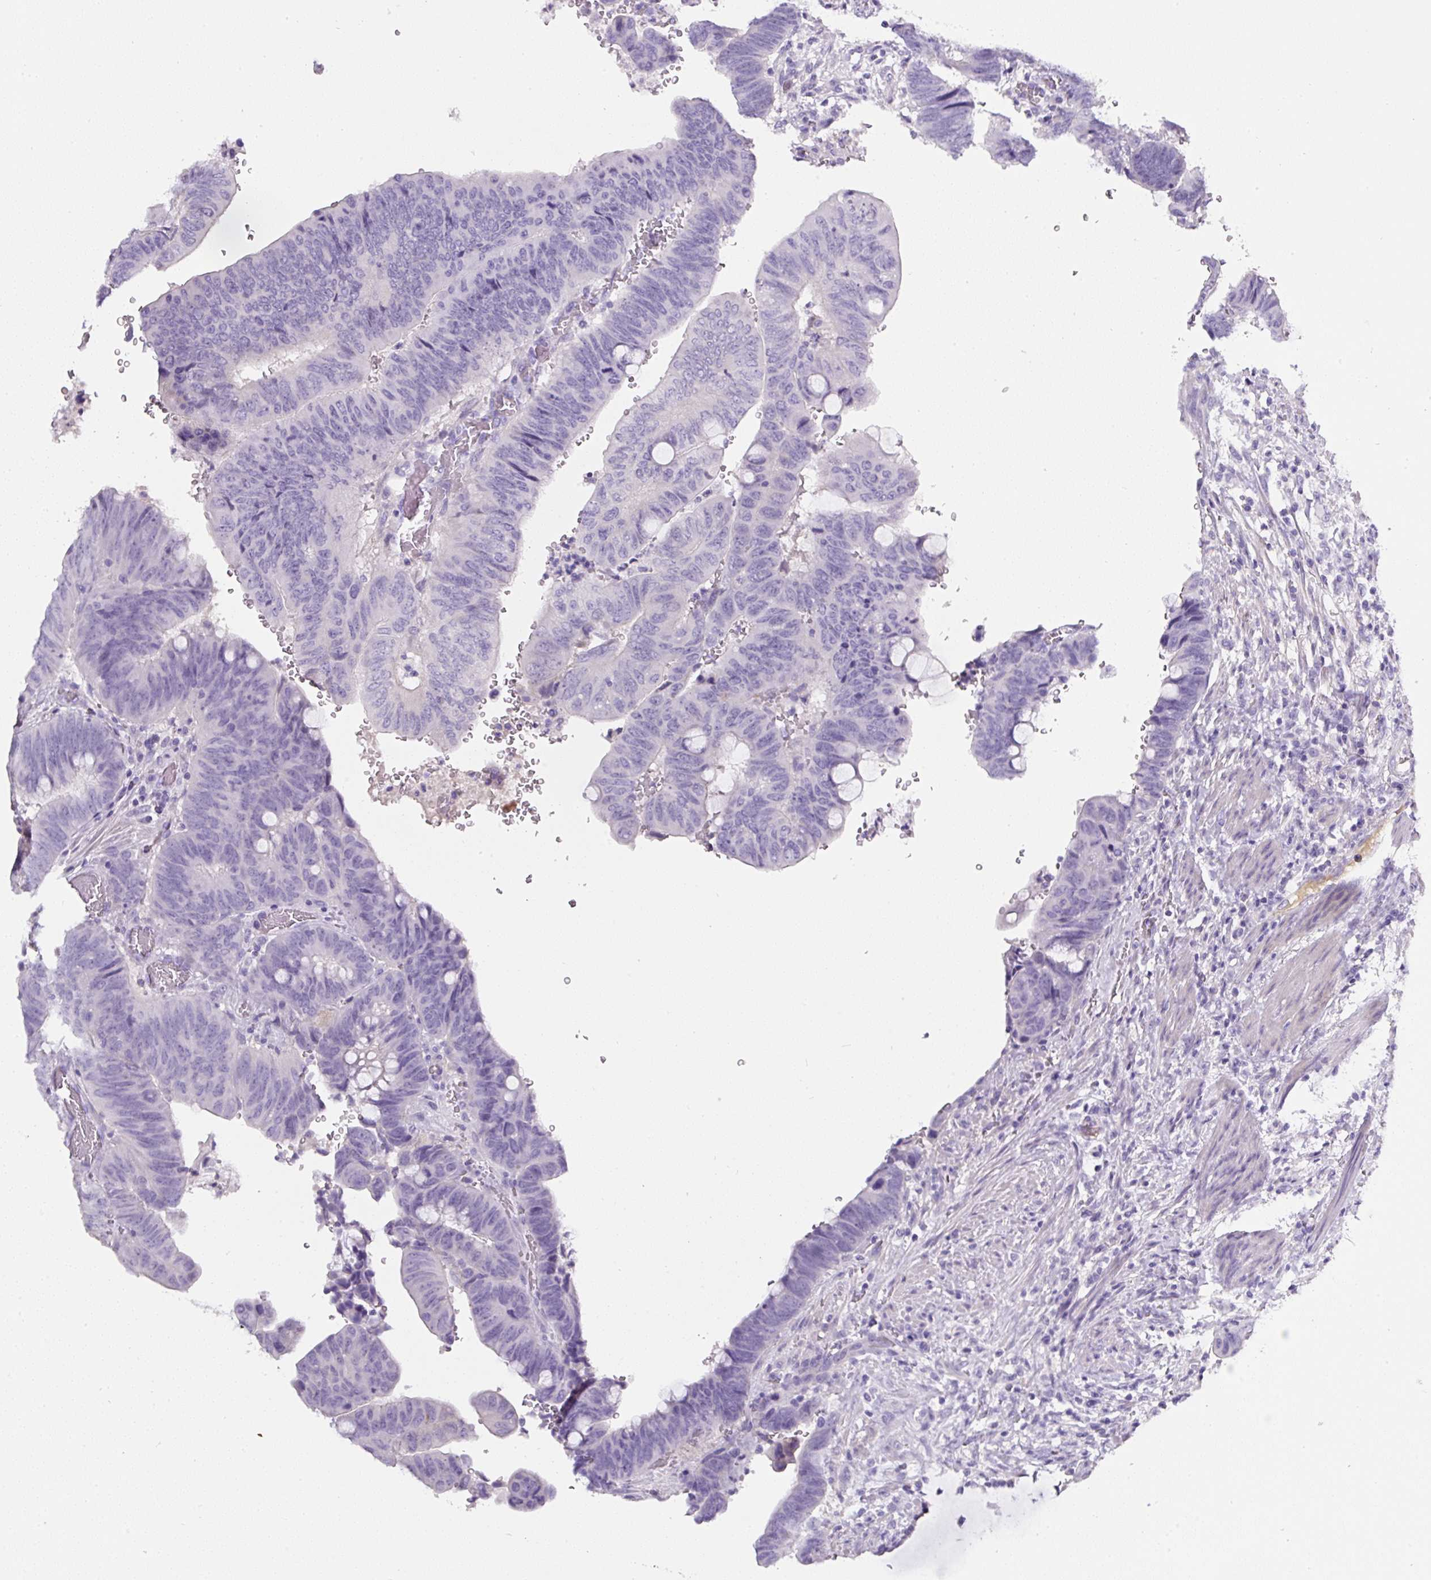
{"staining": {"intensity": "negative", "quantity": "none", "location": "none"}, "tissue": "colorectal cancer", "cell_type": "Tumor cells", "image_type": "cancer", "snomed": [{"axis": "morphology", "description": "Normal tissue, NOS"}, {"axis": "morphology", "description": "Adenocarcinoma, NOS"}, {"axis": "topography", "description": "Rectum"}, {"axis": "topography", "description": "Peripheral nerve tissue"}], "caption": "There is no significant expression in tumor cells of colorectal cancer (adenocarcinoma).", "gene": "OR14A2", "patient": {"sex": "male", "age": 92}}